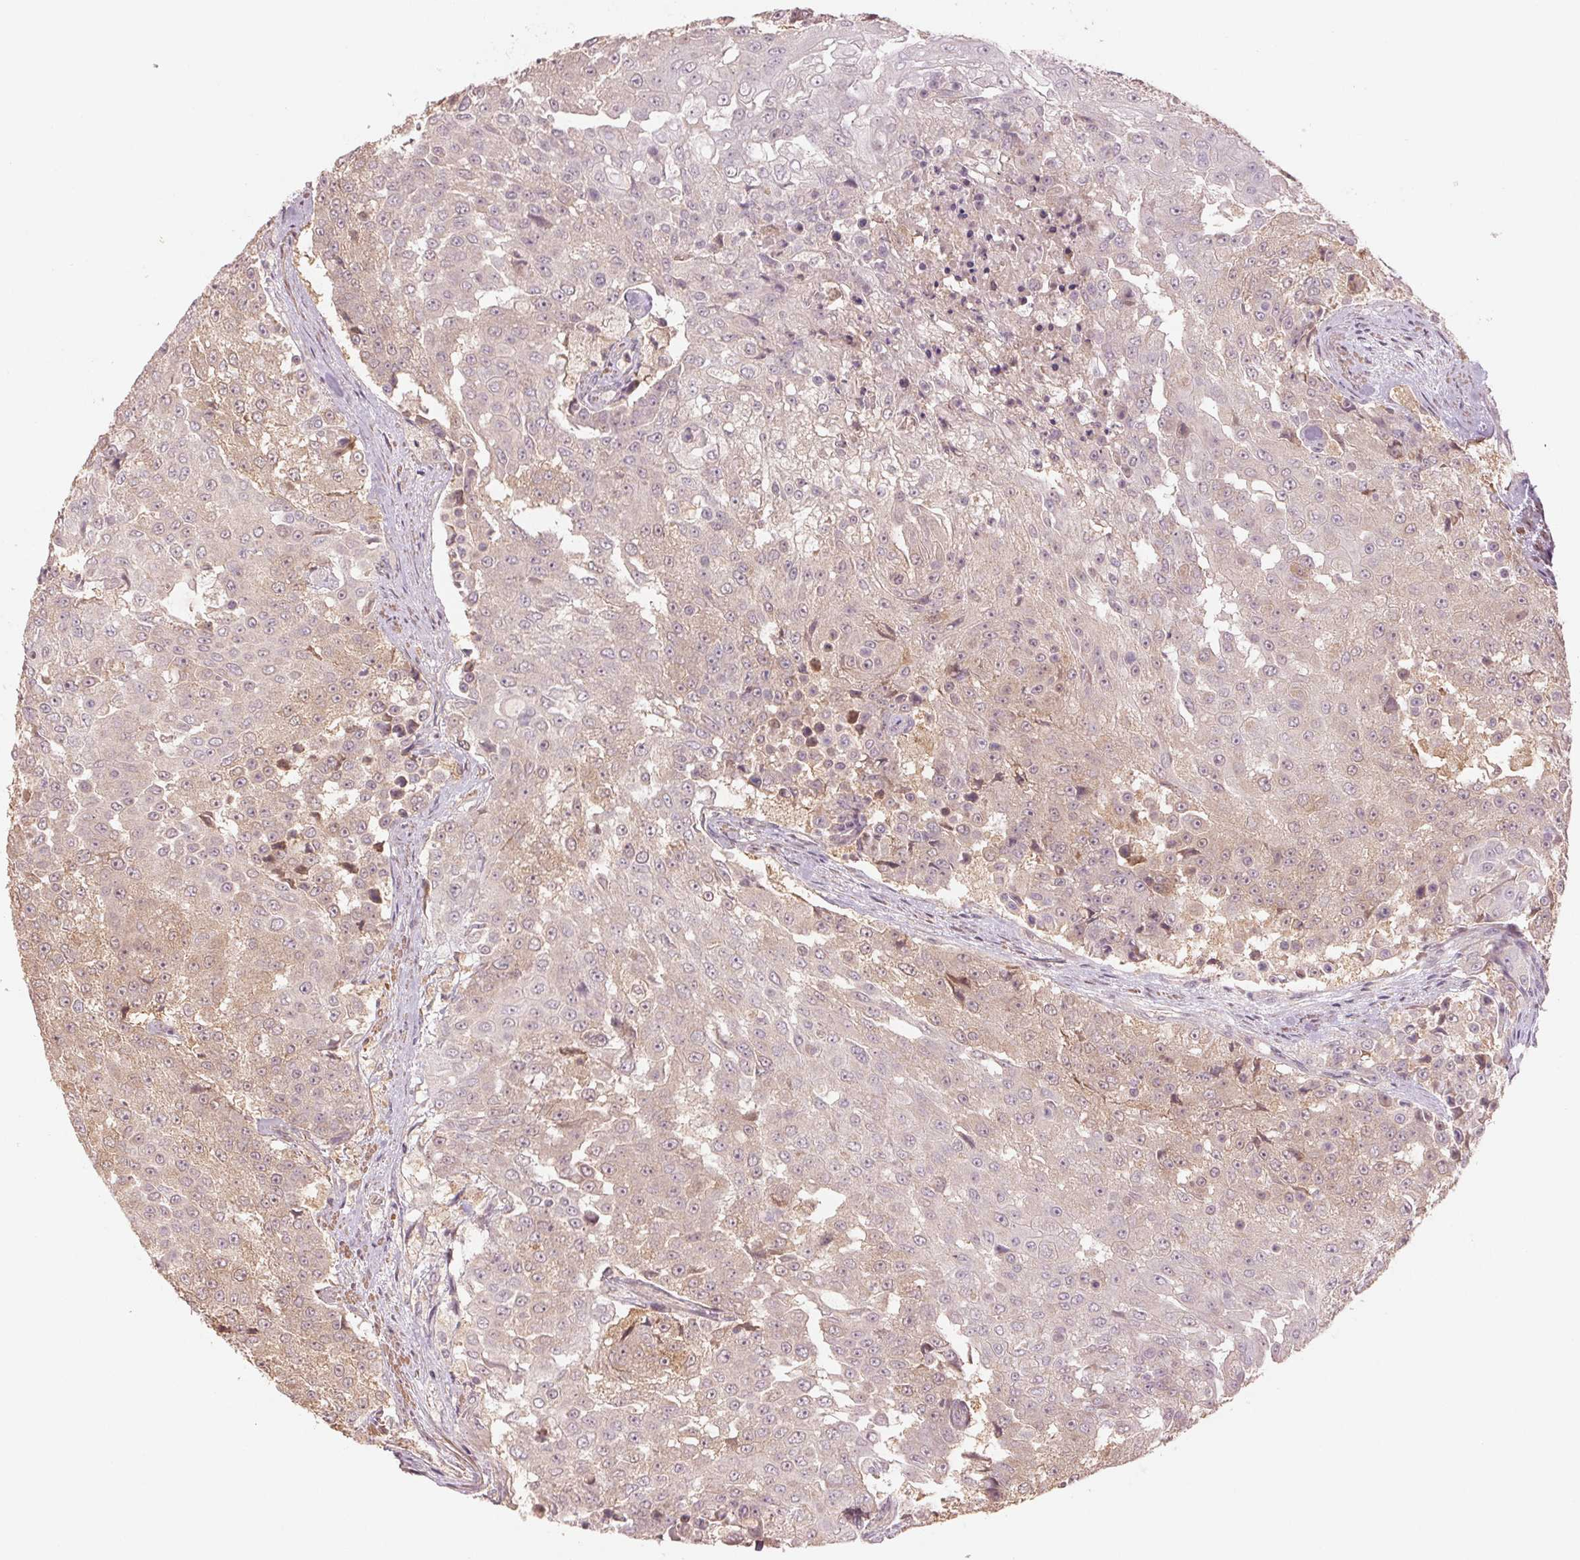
{"staining": {"intensity": "negative", "quantity": "none", "location": "none"}, "tissue": "urothelial cancer", "cell_type": "Tumor cells", "image_type": "cancer", "snomed": [{"axis": "morphology", "description": "Urothelial carcinoma, High grade"}, {"axis": "topography", "description": "Urinary bladder"}], "caption": "High magnification brightfield microscopy of urothelial carcinoma (high-grade) stained with DAB (brown) and counterstained with hematoxylin (blue): tumor cells show no significant expression.", "gene": "PPIA", "patient": {"sex": "female", "age": 63}}